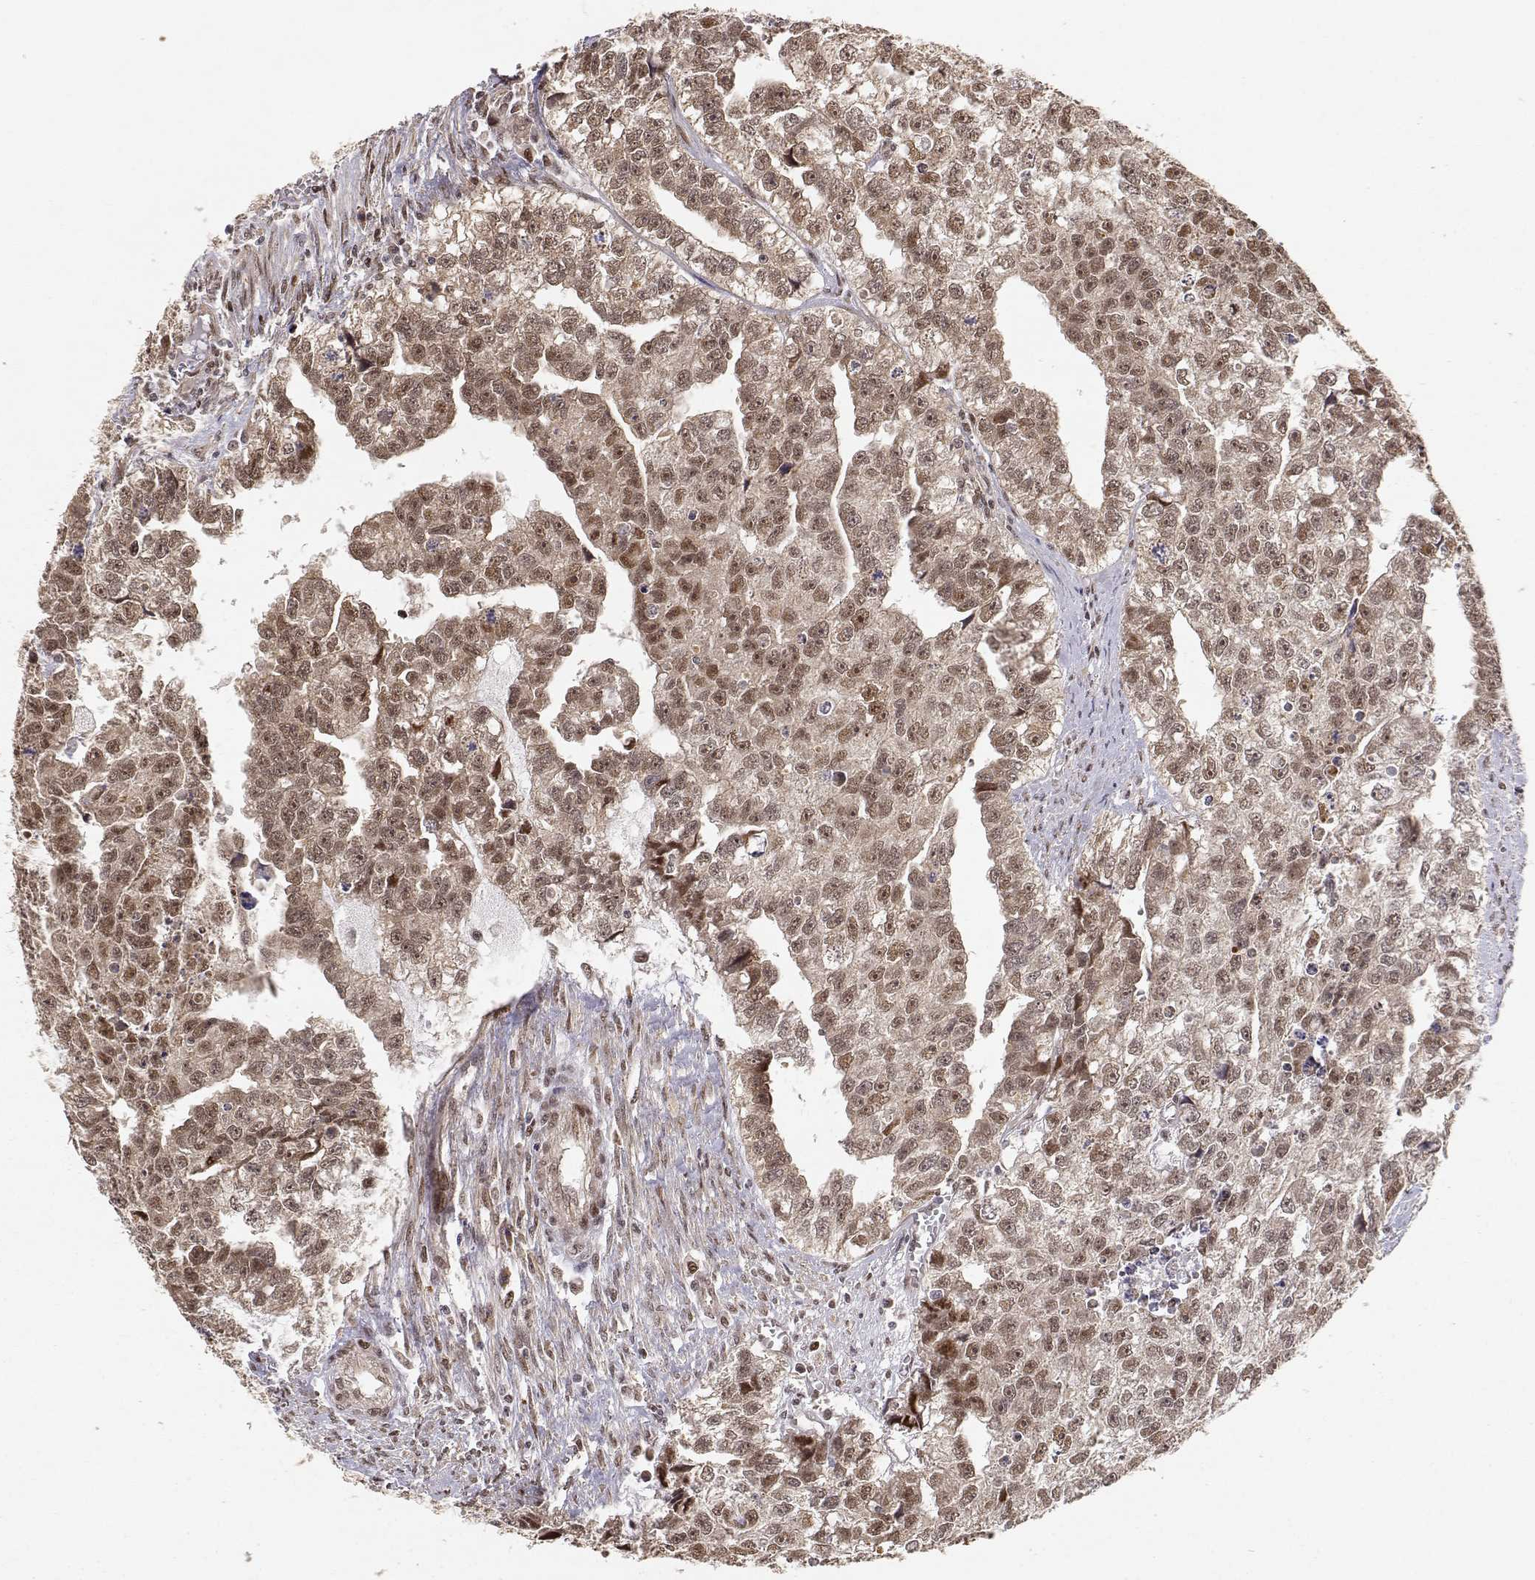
{"staining": {"intensity": "moderate", "quantity": ">75%", "location": "cytoplasmic/membranous,nuclear"}, "tissue": "testis cancer", "cell_type": "Tumor cells", "image_type": "cancer", "snomed": [{"axis": "morphology", "description": "Carcinoma, Embryonal, NOS"}, {"axis": "morphology", "description": "Teratoma, malignant, NOS"}, {"axis": "topography", "description": "Testis"}], "caption": "Human testis cancer stained with a protein marker demonstrates moderate staining in tumor cells.", "gene": "BRCA1", "patient": {"sex": "male", "age": 44}}